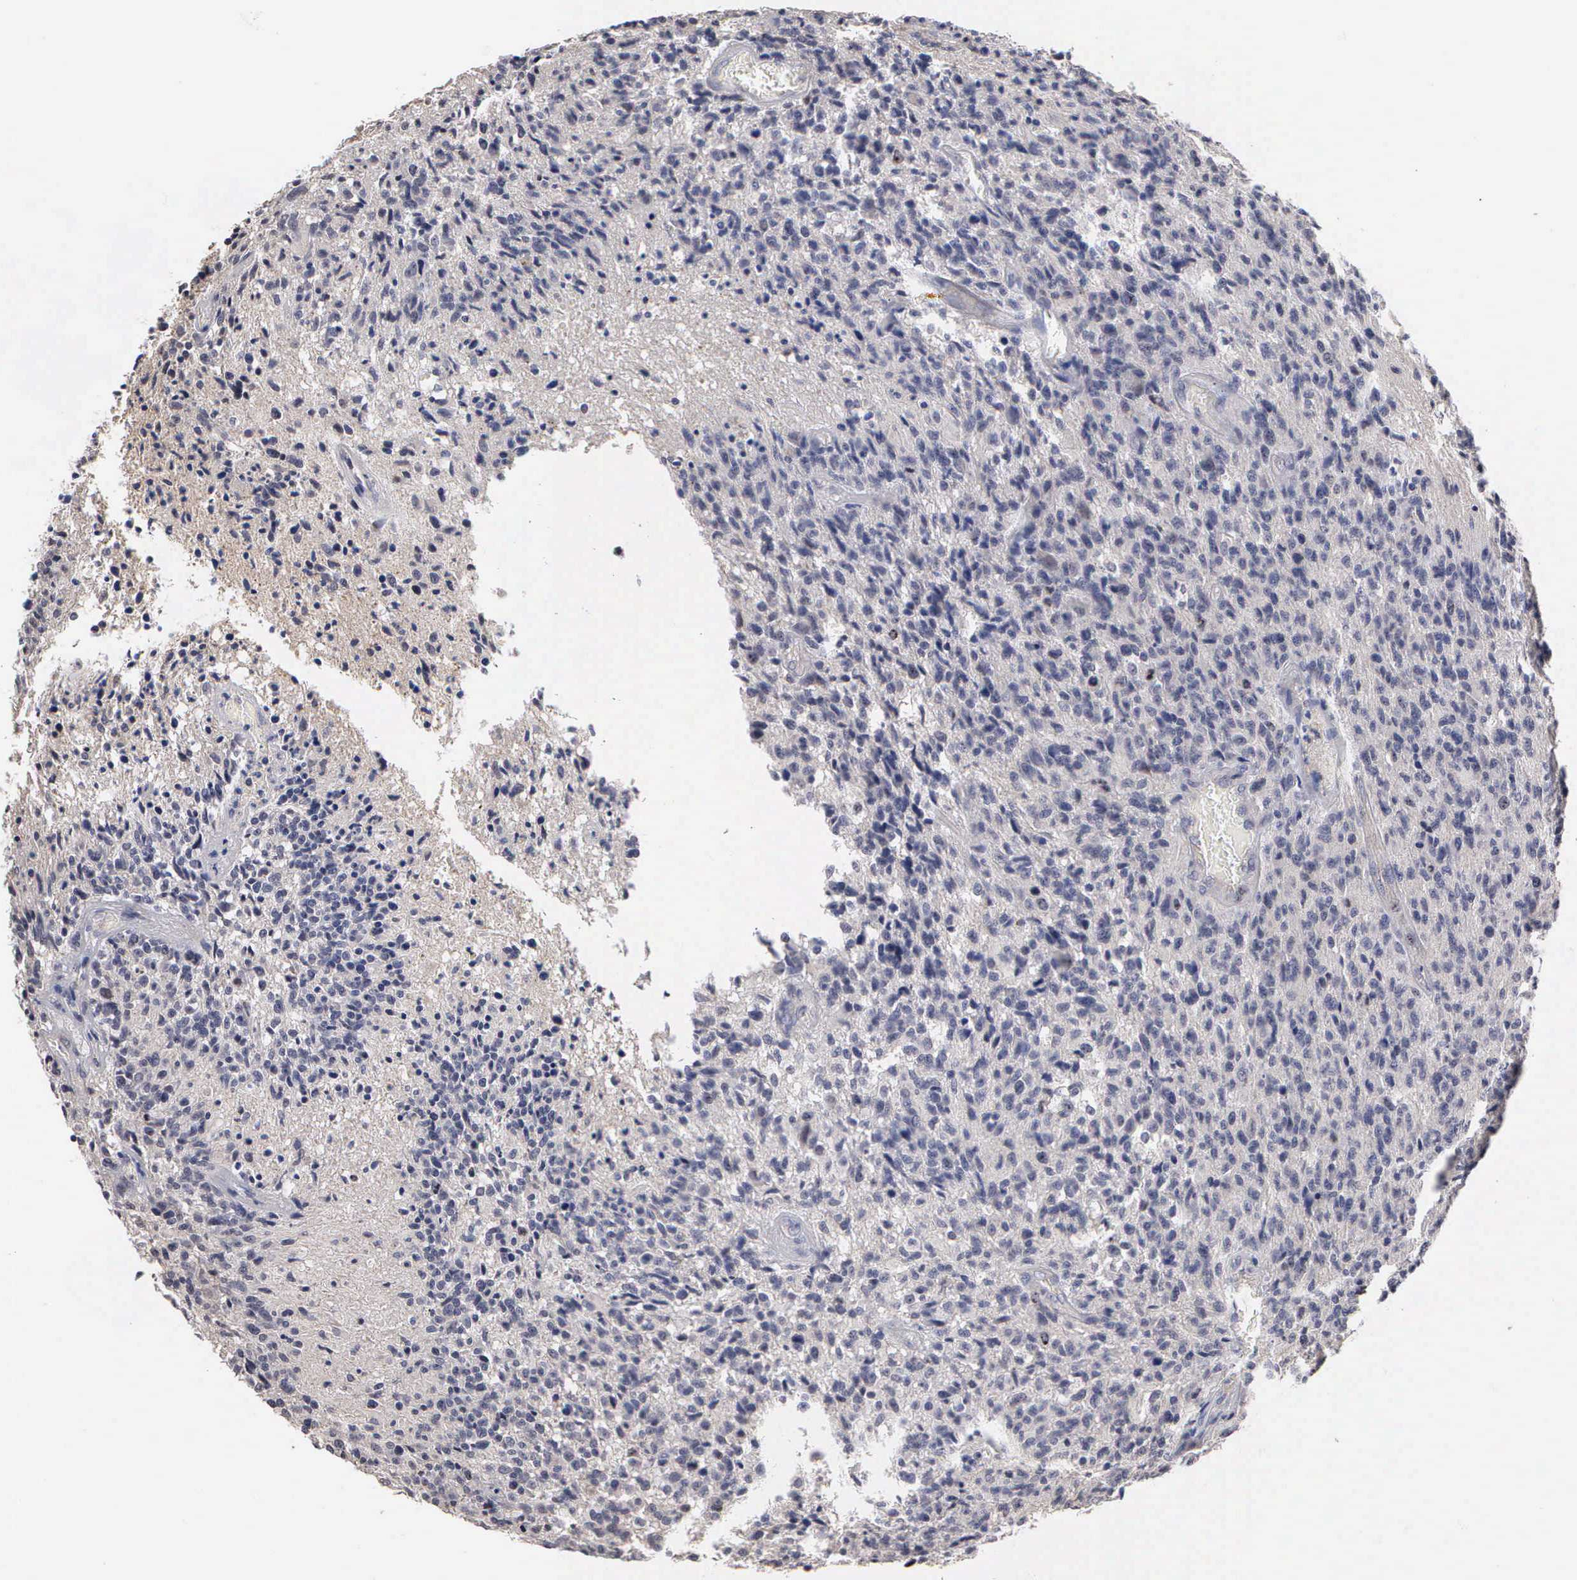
{"staining": {"intensity": "negative", "quantity": "none", "location": "none"}, "tissue": "glioma", "cell_type": "Tumor cells", "image_type": "cancer", "snomed": [{"axis": "morphology", "description": "Glioma, malignant, High grade"}, {"axis": "topography", "description": "Brain"}], "caption": "Protein analysis of malignant glioma (high-grade) reveals no significant expression in tumor cells.", "gene": "KDM6A", "patient": {"sex": "male", "age": 36}}